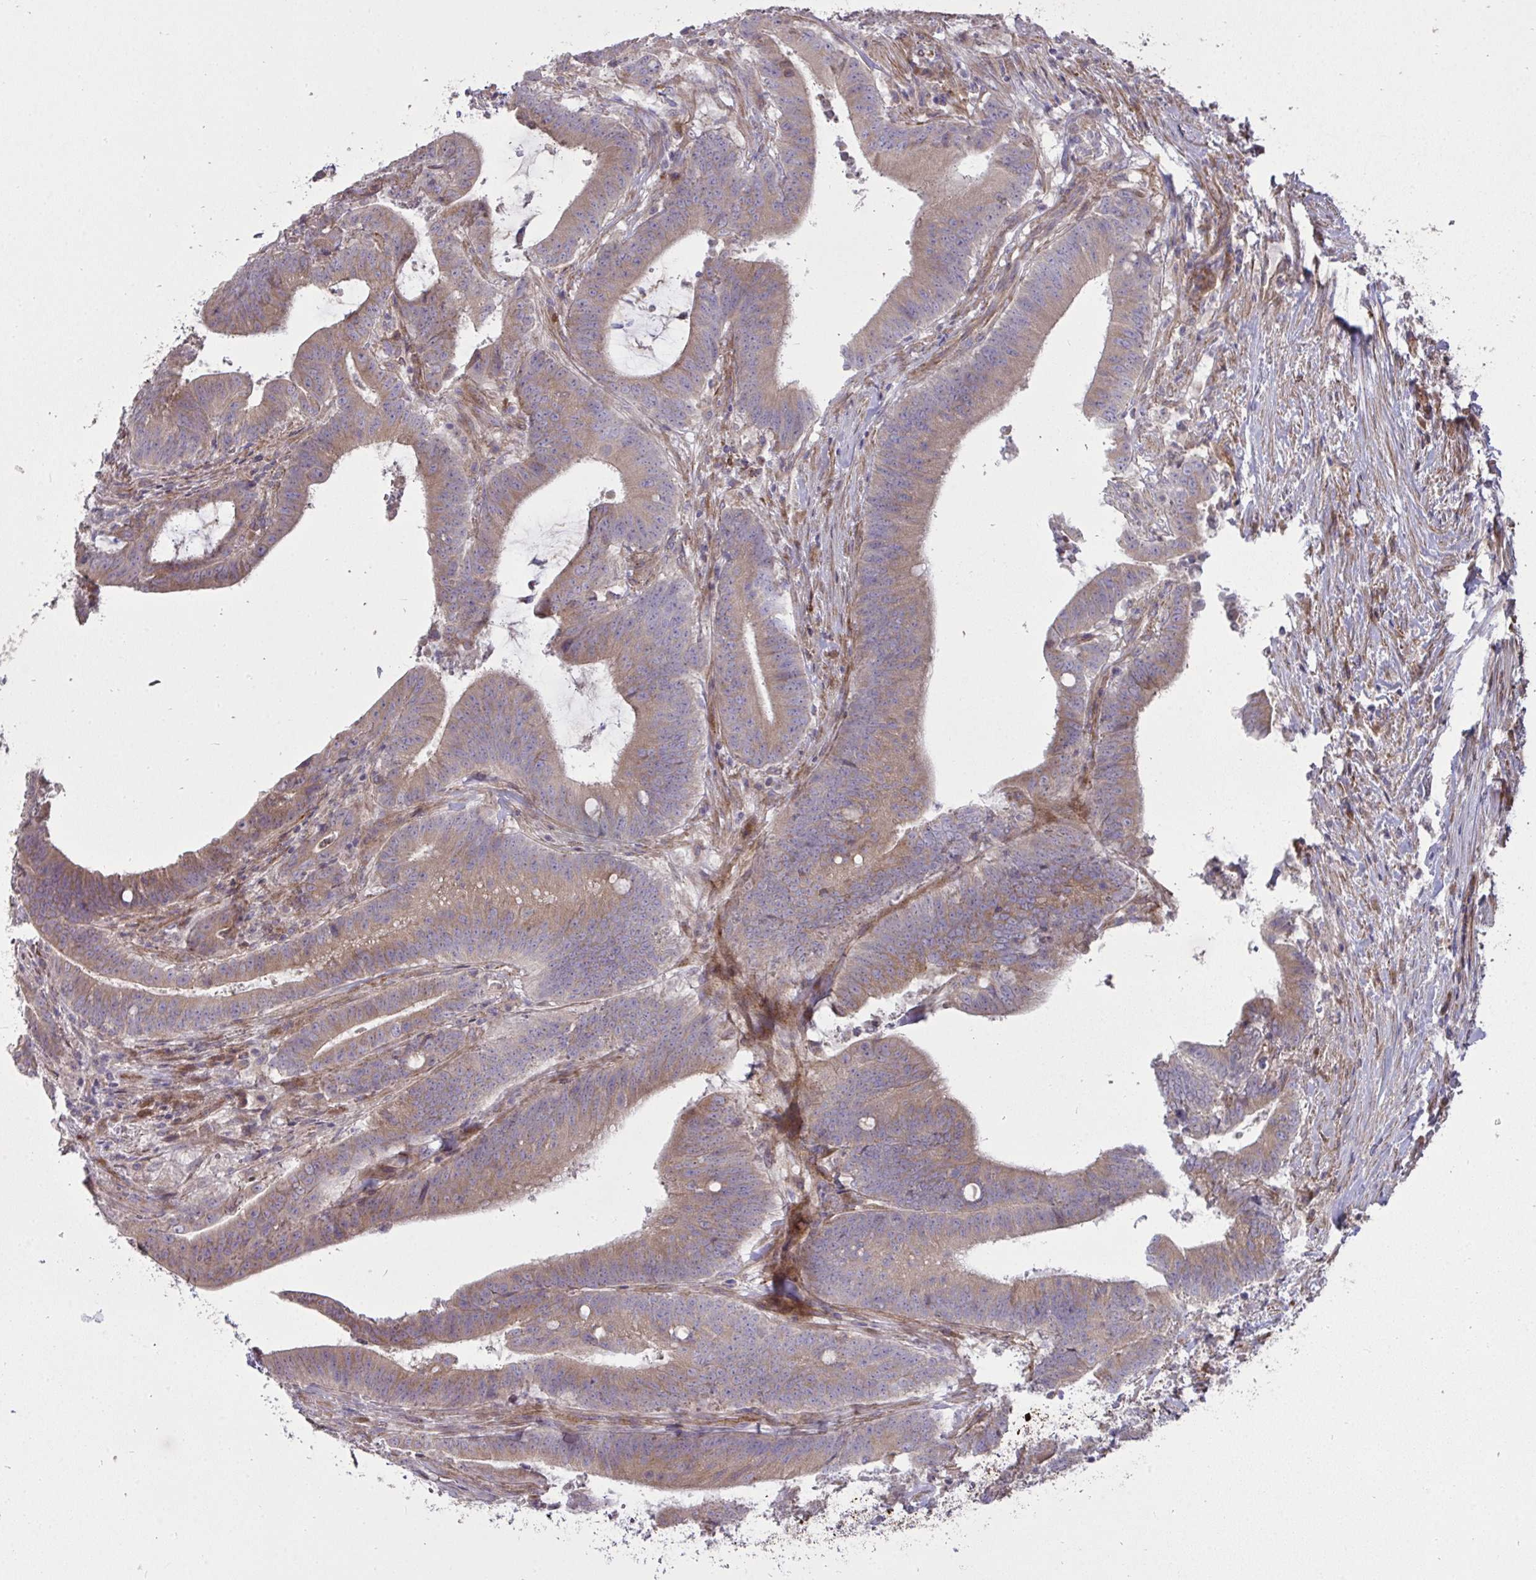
{"staining": {"intensity": "moderate", "quantity": ">75%", "location": "cytoplasmic/membranous"}, "tissue": "colorectal cancer", "cell_type": "Tumor cells", "image_type": "cancer", "snomed": [{"axis": "morphology", "description": "Adenocarcinoma, NOS"}, {"axis": "topography", "description": "Colon"}], "caption": "There is medium levels of moderate cytoplasmic/membranous expression in tumor cells of colorectal adenocarcinoma, as demonstrated by immunohistochemical staining (brown color).", "gene": "SH2D1B", "patient": {"sex": "female", "age": 43}}